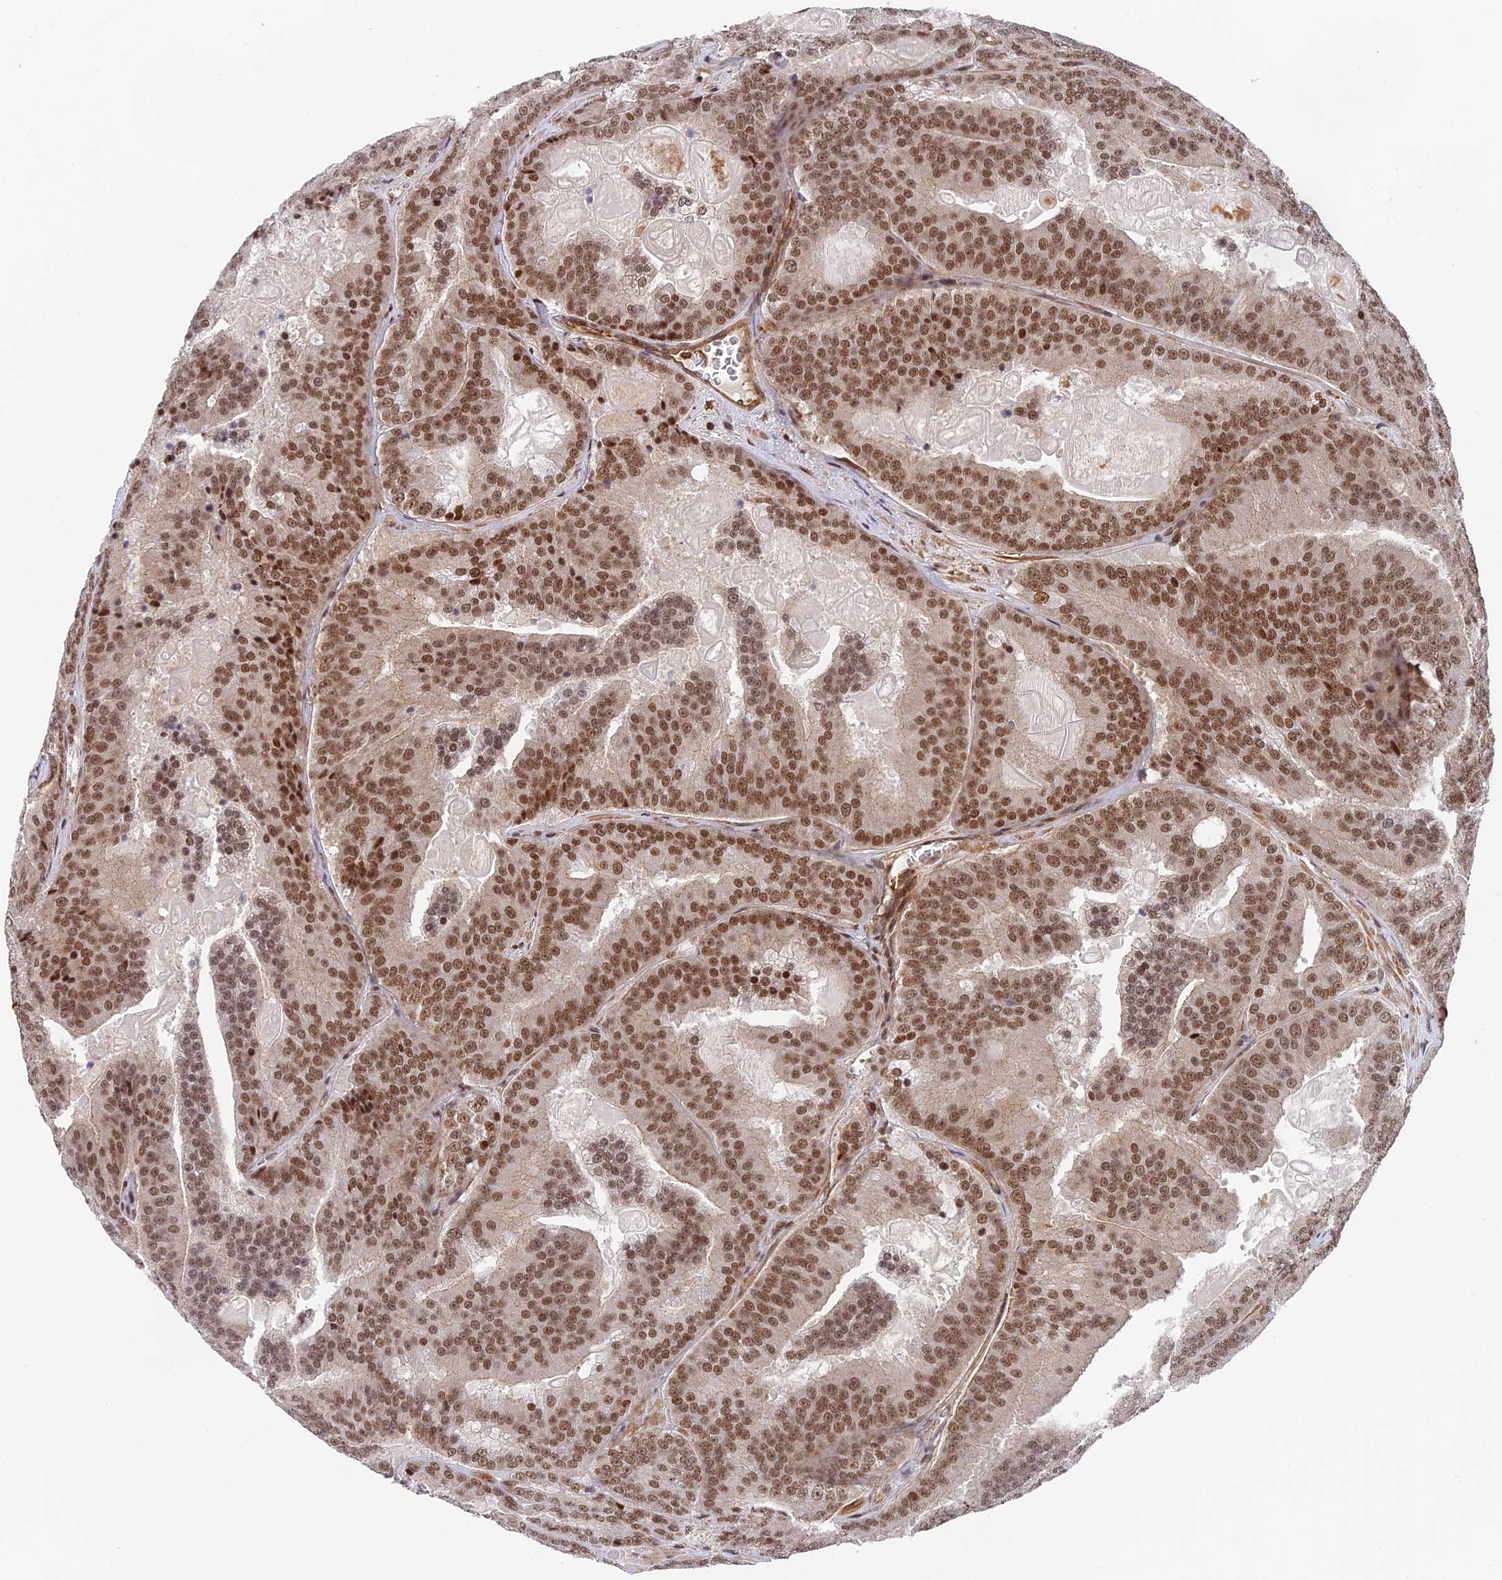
{"staining": {"intensity": "moderate", "quantity": ">75%", "location": "nuclear"}, "tissue": "prostate cancer", "cell_type": "Tumor cells", "image_type": "cancer", "snomed": [{"axis": "morphology", "description": "Adenocarcinoma, High grade"}, {"axis": "topography", "description": "Prostate"}], "caption": "Moderate nuclear positivity for a protein is present in about >75% of tumor cells of adenocarcinoma (high-grade) (prostate) using immunohistochemistry (IHC).", "gene": "OSBPL1A", "patient": {"sex": "male", "age": 61}}